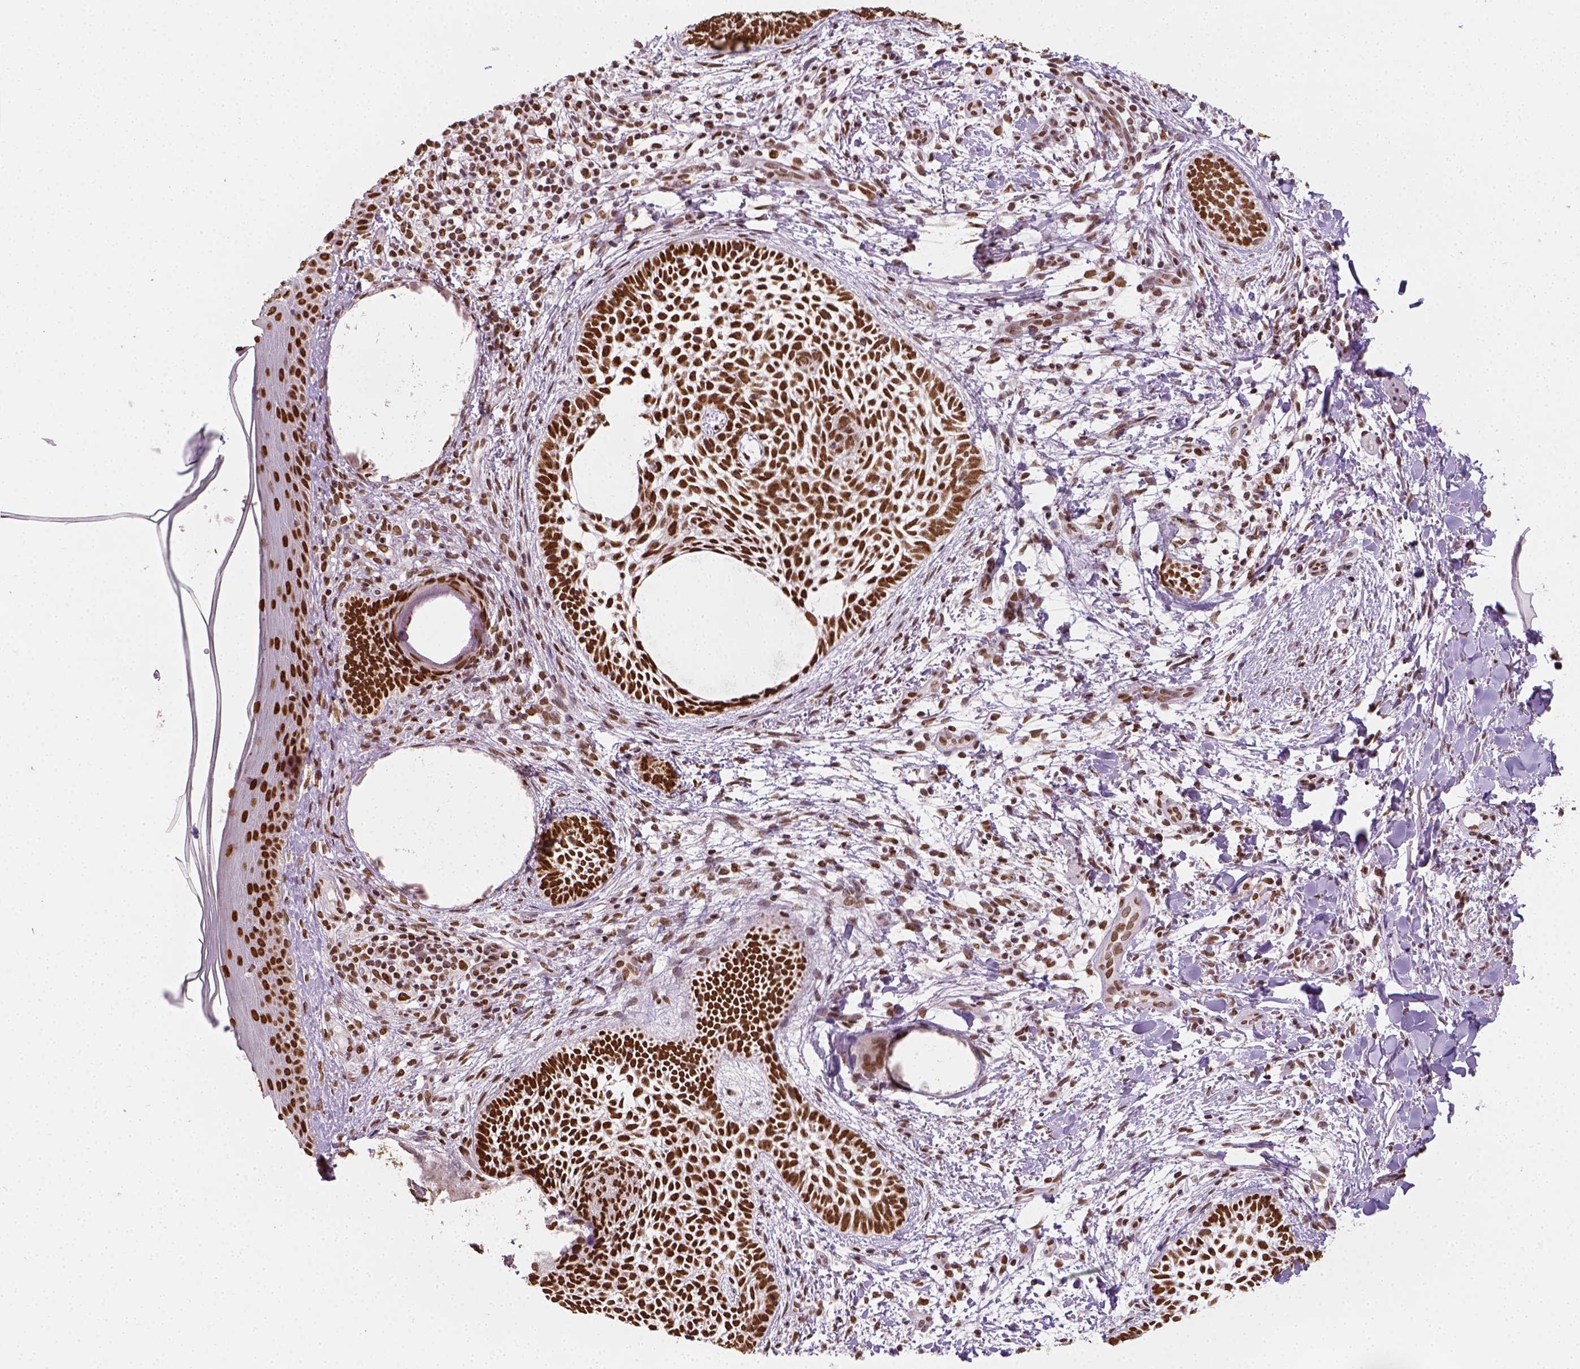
{"staining": {"intensity": "strong", "quantity": ">75%", "location": "nuclear"}, "tissue": "skin cancer", "cell_type": "Tumor cells", "image_type": "cancer", "snomed": [{"axis": "morphology", "description": "Normal tissue, NOS"}, {"axis": "morphology", "description": "Basal cell carcinoma"}, {"axis": "topography", "description": "Skin"}], "caption": "Human skin cancer (basal cell carcinoma) stained for a protein (brown) displays strong nuclear positive positivity in approximately >75% of tumor cells.", "gene": "FANCE", "patient": {"sex": "male", "age": 46}}